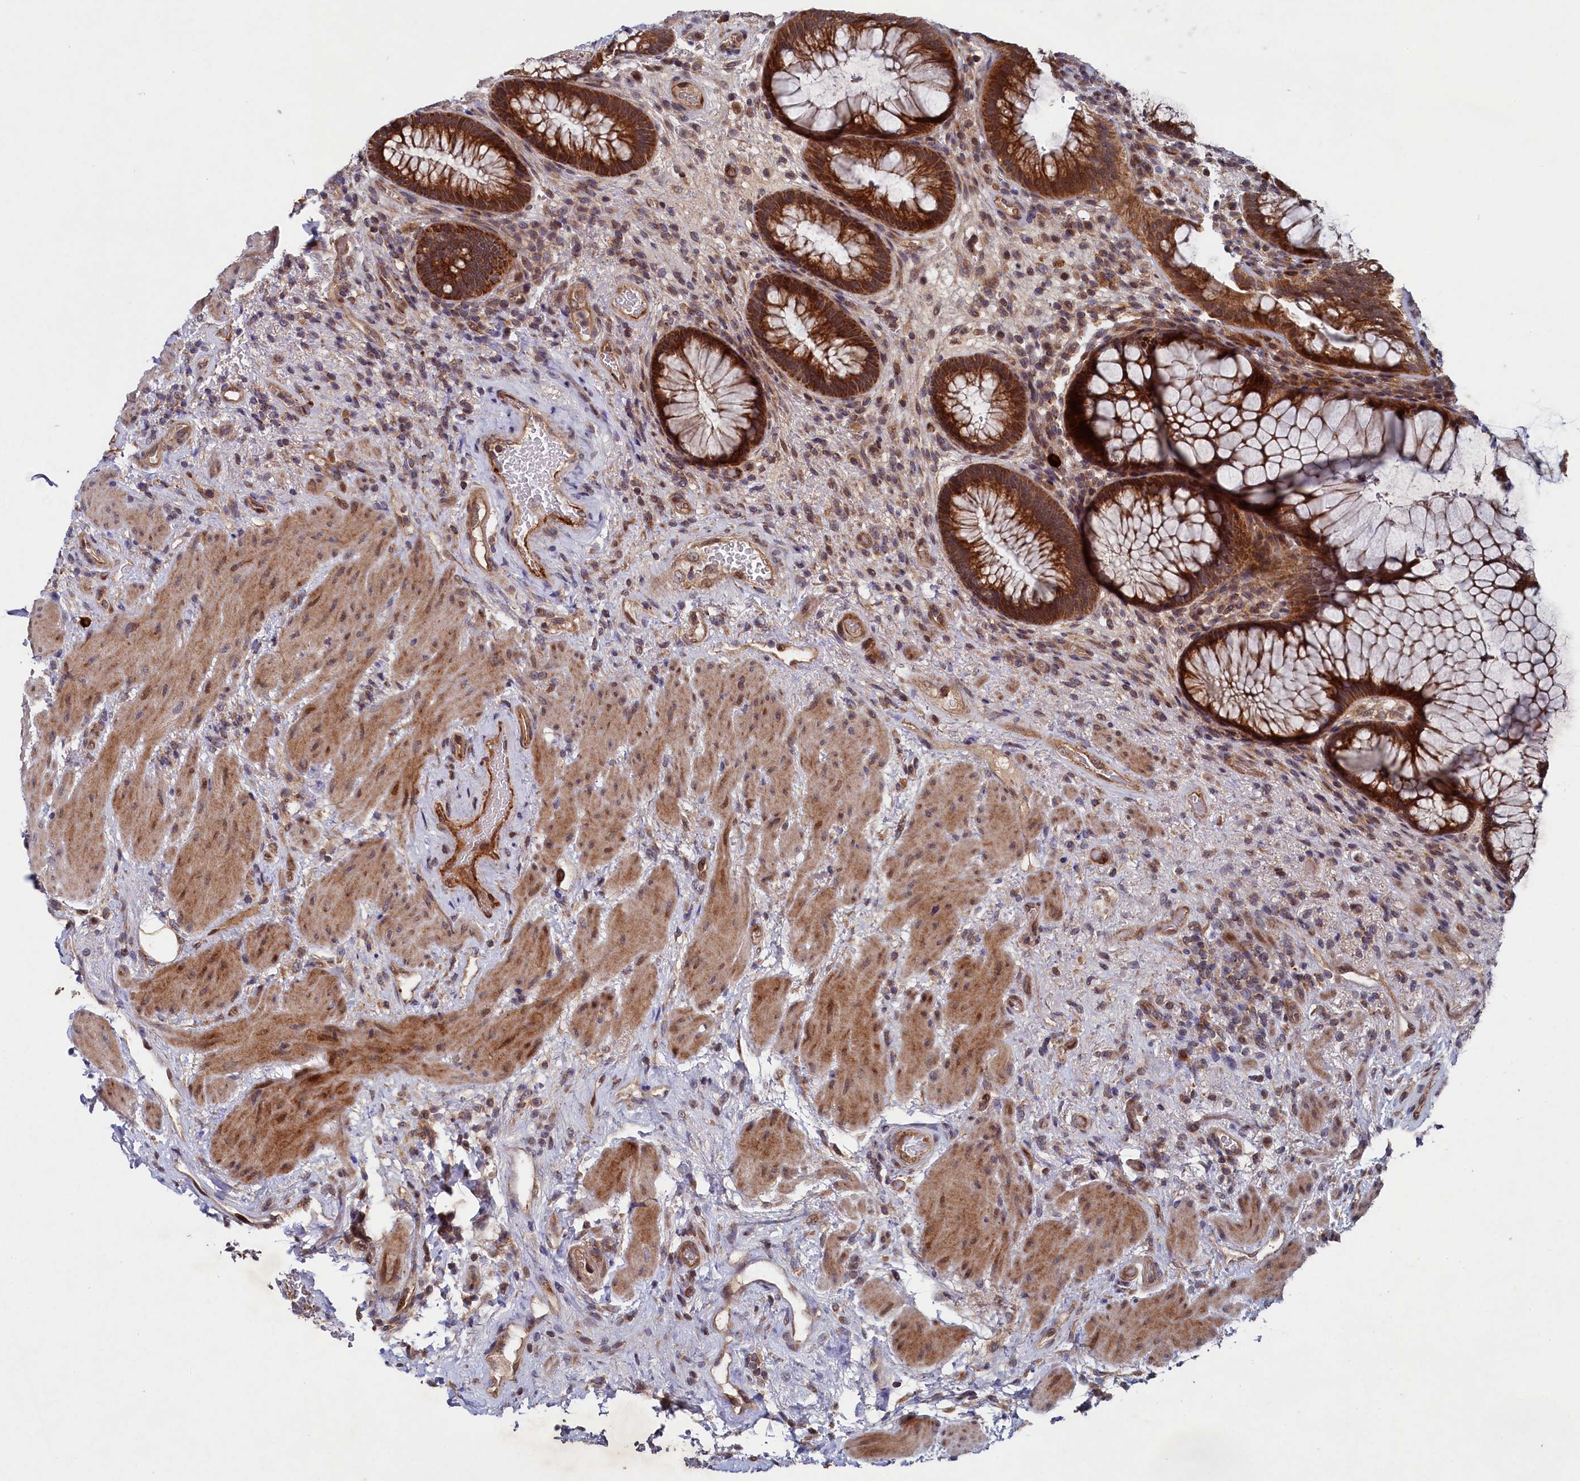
{"staining": {"intensity": "strong", "quantity": ">75%", "location": "cytoplasmic/membranous"}, "tissue": "rectum", "cell_type": "Glandular cells", "image_type": "normal", "snomed": [{"axis": "morphology", "description": "Normal tissue, NOS"}, {"axis": "topography", "description": "Rectum"}], "caption": "A brown stain highlights strong cytoplasmic/membranous expression of a protein in glandular cells of normal human rectum. The staining was performed using DAB (3,3'-diaminobenzidine) to visualize the protein expression in brown, while the nuclei were stained in blue with hematoxylin (Magnification: 20x).", "gene": "SUPV3L1", "patient": {"sex": "male", "age": 51}}